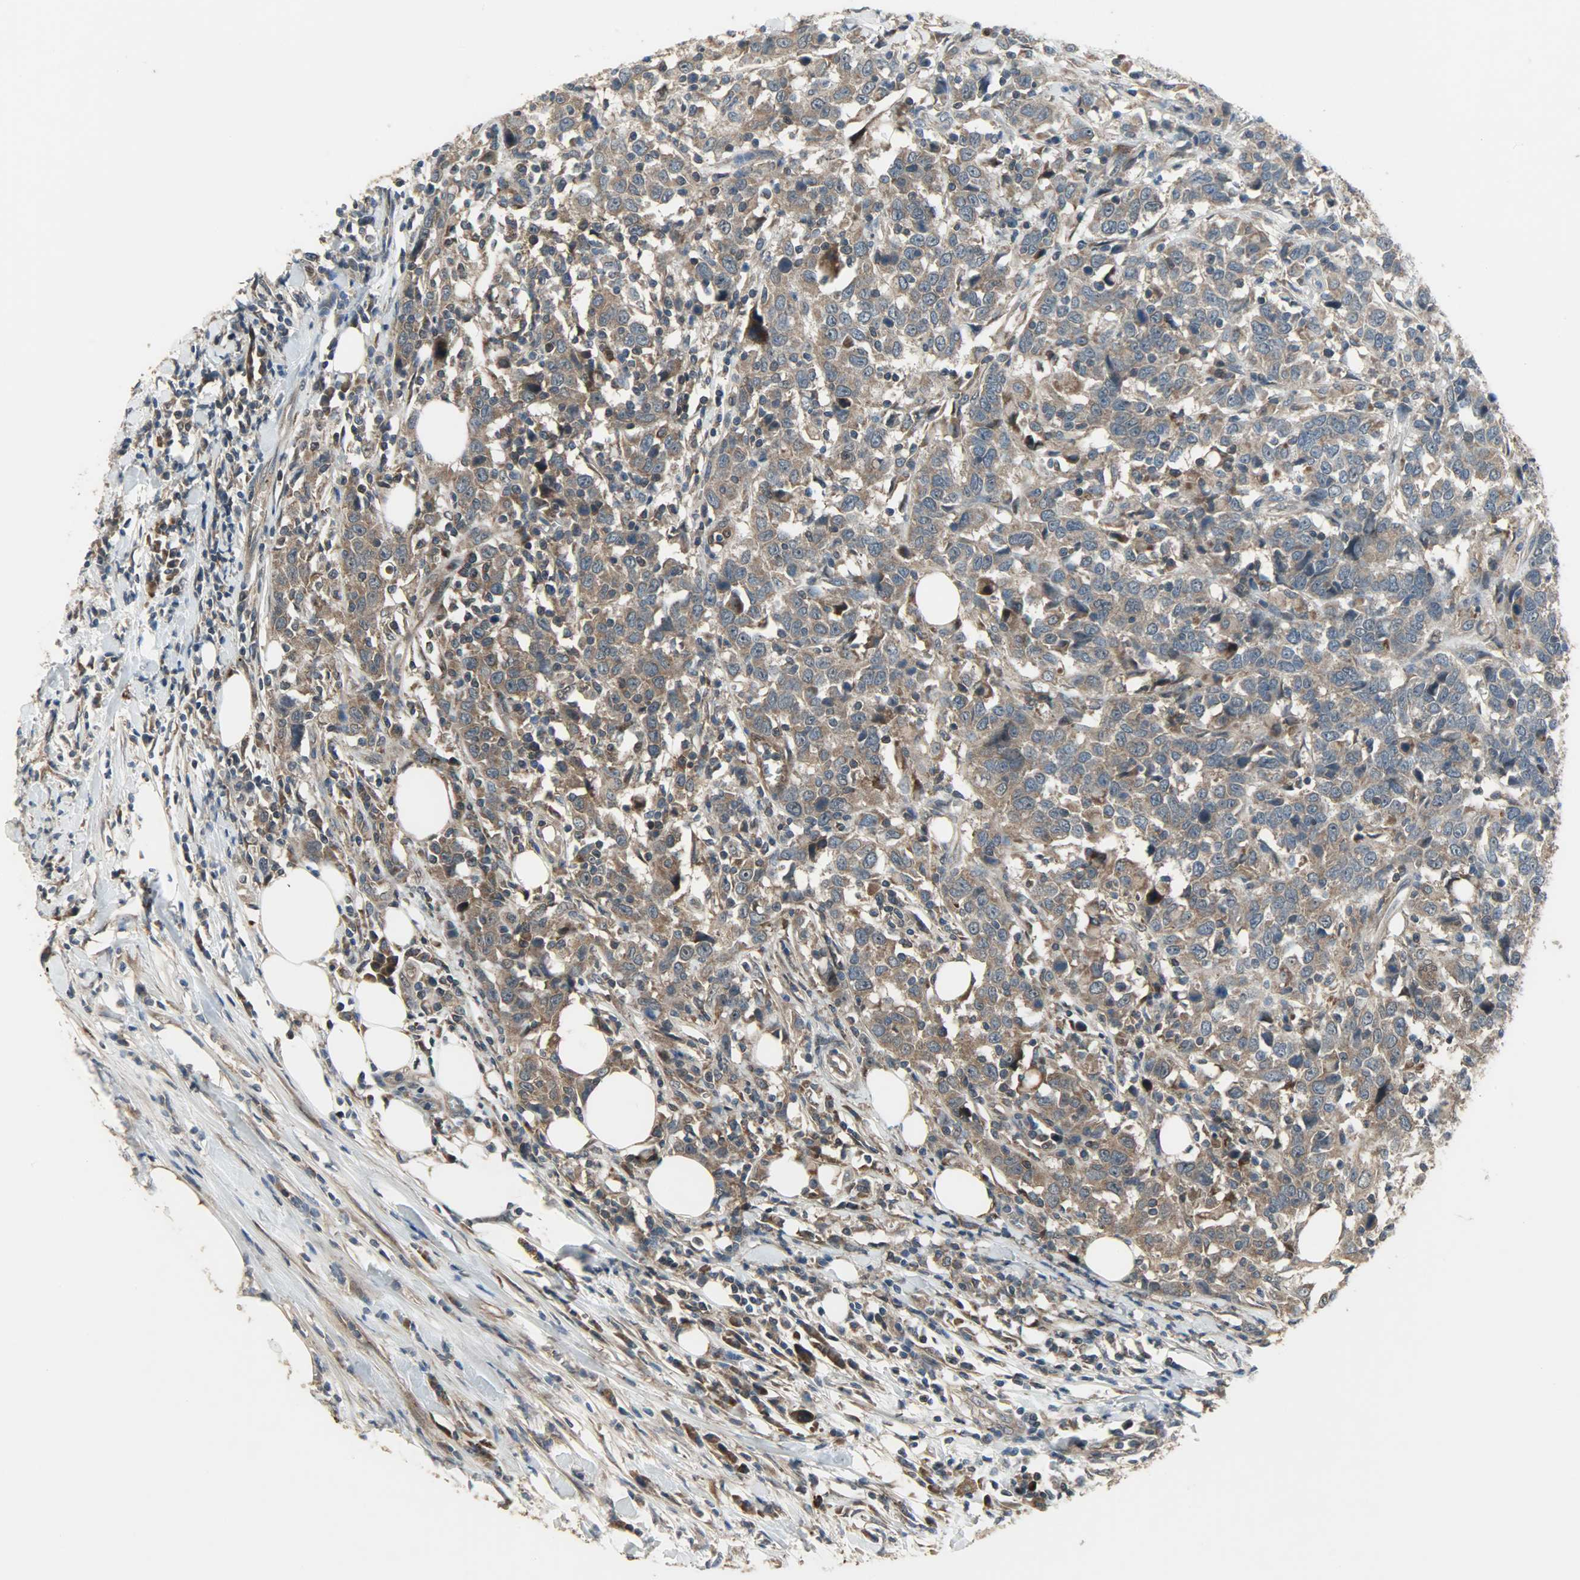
{"staining": {"intensity": "strong", "quantity": ">75%", "location": "cytoplasmic/membranous"}, "tissue": "urothelial cancer", "cell_type": "Tumor cells", "image_type": "cancer", "snomed": [{"axis": "morphology", "description": "Urothelial carcinoma, High grade"}, {"axis": "topography", "description": "Urinary bladder"}], "caption": "This is a micrograph of immunohistochemistry (IHC) staining of urothelial carcinoma (high-grade), which shows strong expression in the cytoplasmic/membranous of tumor cells.", "gene": "AMT", "patient": {"sex": "male", "age": 61}}